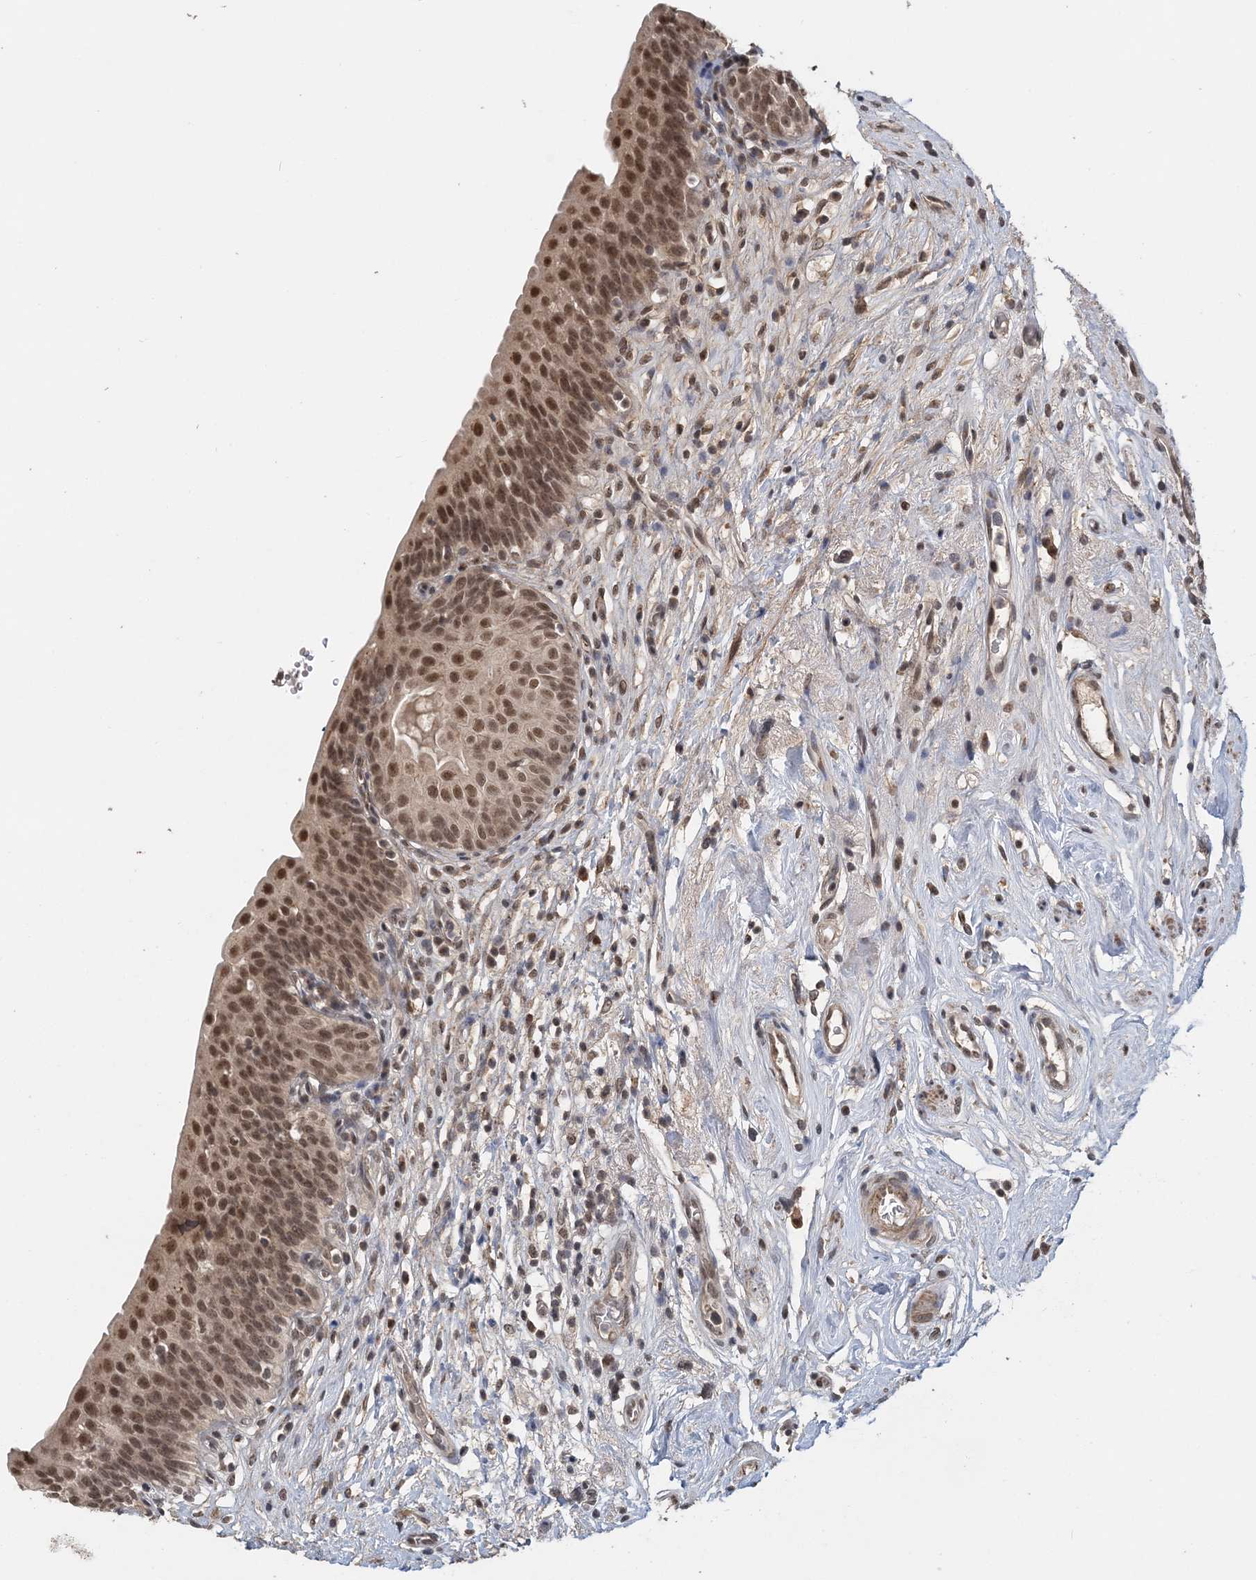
{"staining": {"intensity": "moderate", "quantity": ">75%", "location": "nuclear"}, "tissue": "urinary bladder", "cell_type": "Urothelial cells", "image_type": "normal", "snomed": [{"axis": "morphology", "description": "Normal tissue, NOS"}, {"axis": "topography", "description": "Urinary bladder"}], "caption": "About >75% of urothelial cells in normal urinary bladder display moderate nuclear protein positivity as visualized by brown immunohistochemical staining.", "gene": "TSHZ2", "patient": {"sex": "male", "age": 83}}